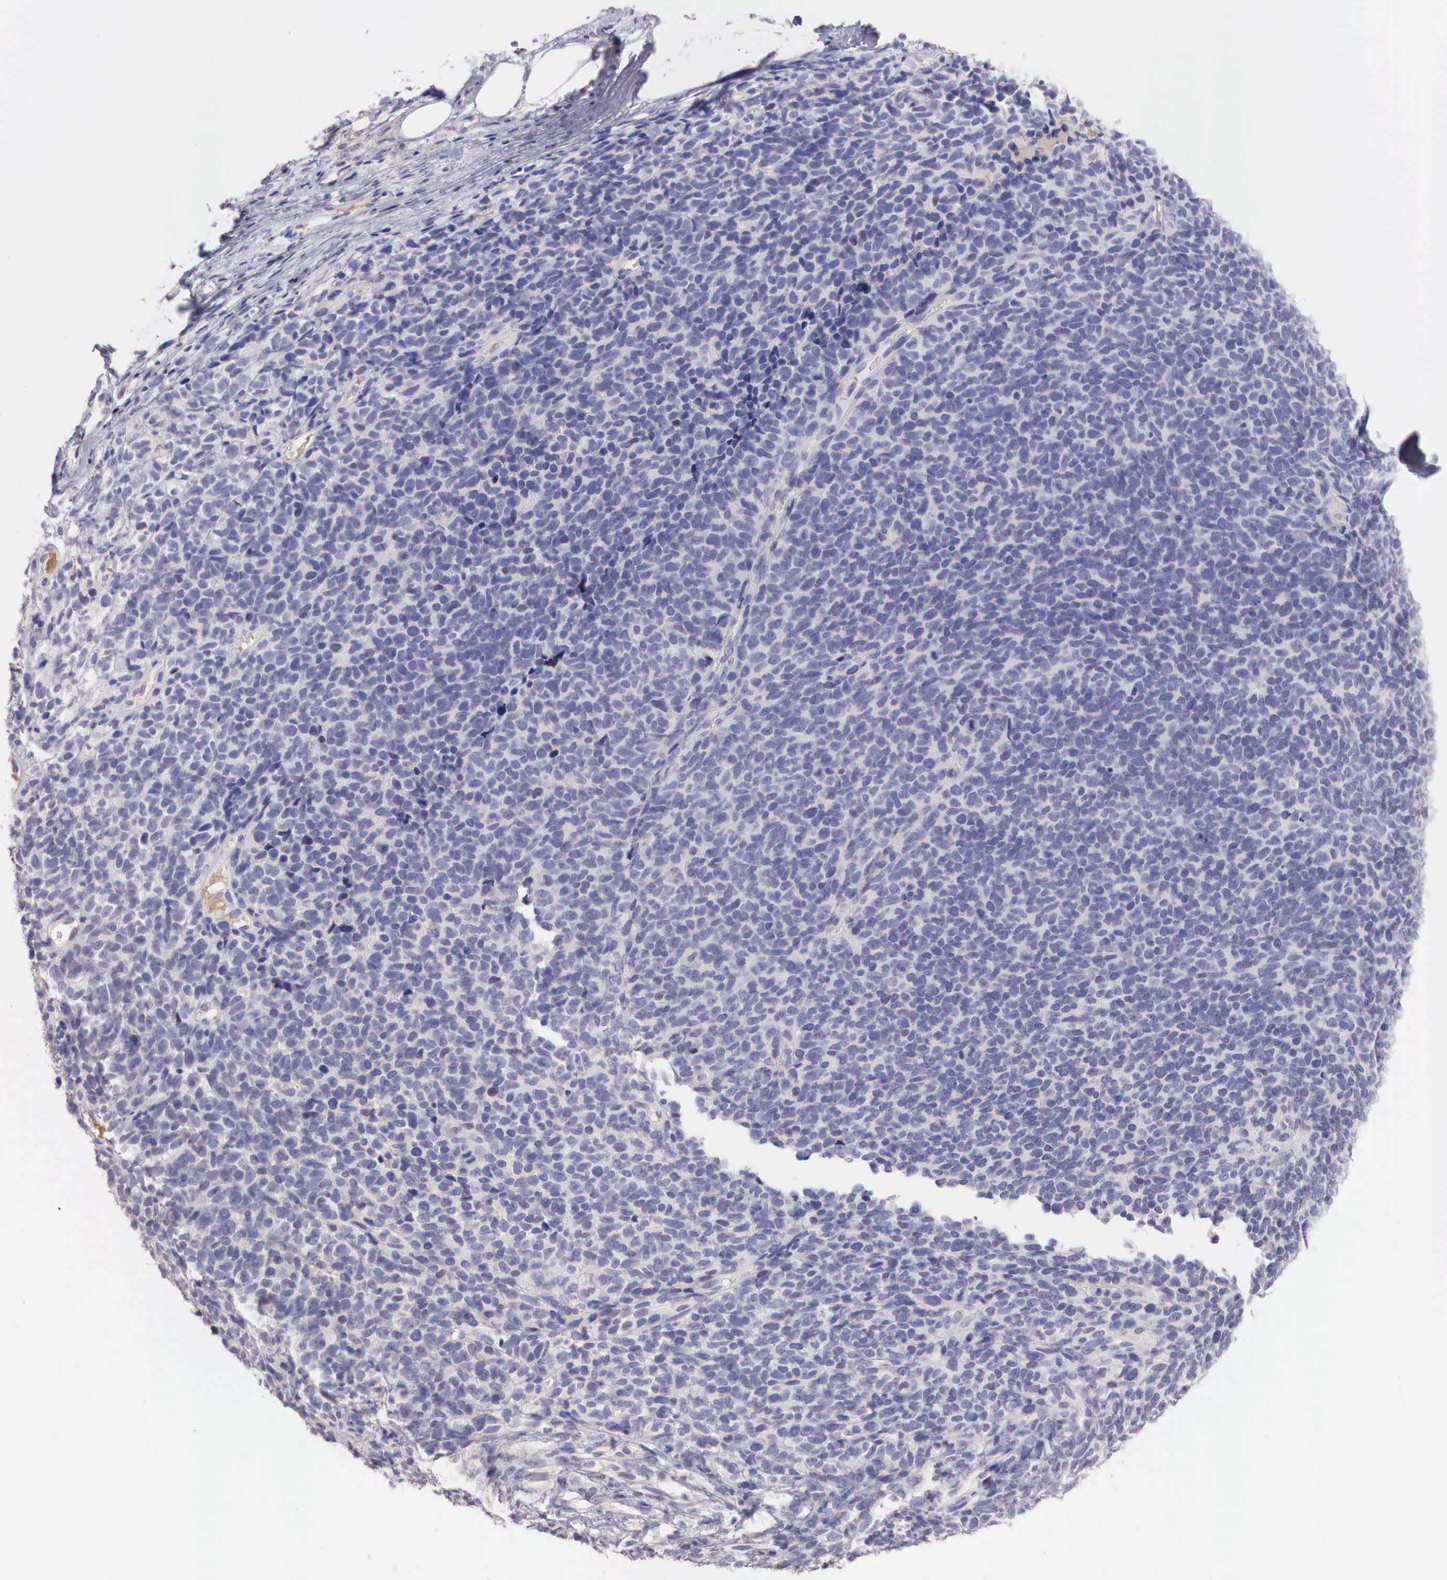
{"staining": {"intensity": "negative", "quantity": "none", "location": "none"}, "tissue": "melanoma", "cell_type": "Tumor cells", "image_type": "cancer", "snomed": [{"axis": "morphology", "description": "Malignant melanoma, NOS"}, {"axis": "topography", "description": "Skin"}], "caption": "DAB (3,3'-diaminobenzidine) immunohistochemical staining of human melanoma displays no significant staining in tumor cells. (DAB (3,3'-diaminobenzidine) immunohistochemistry, high magnification).", "gene": "XPNPEP2", "patient": {"sex": "female", "age": 85}}